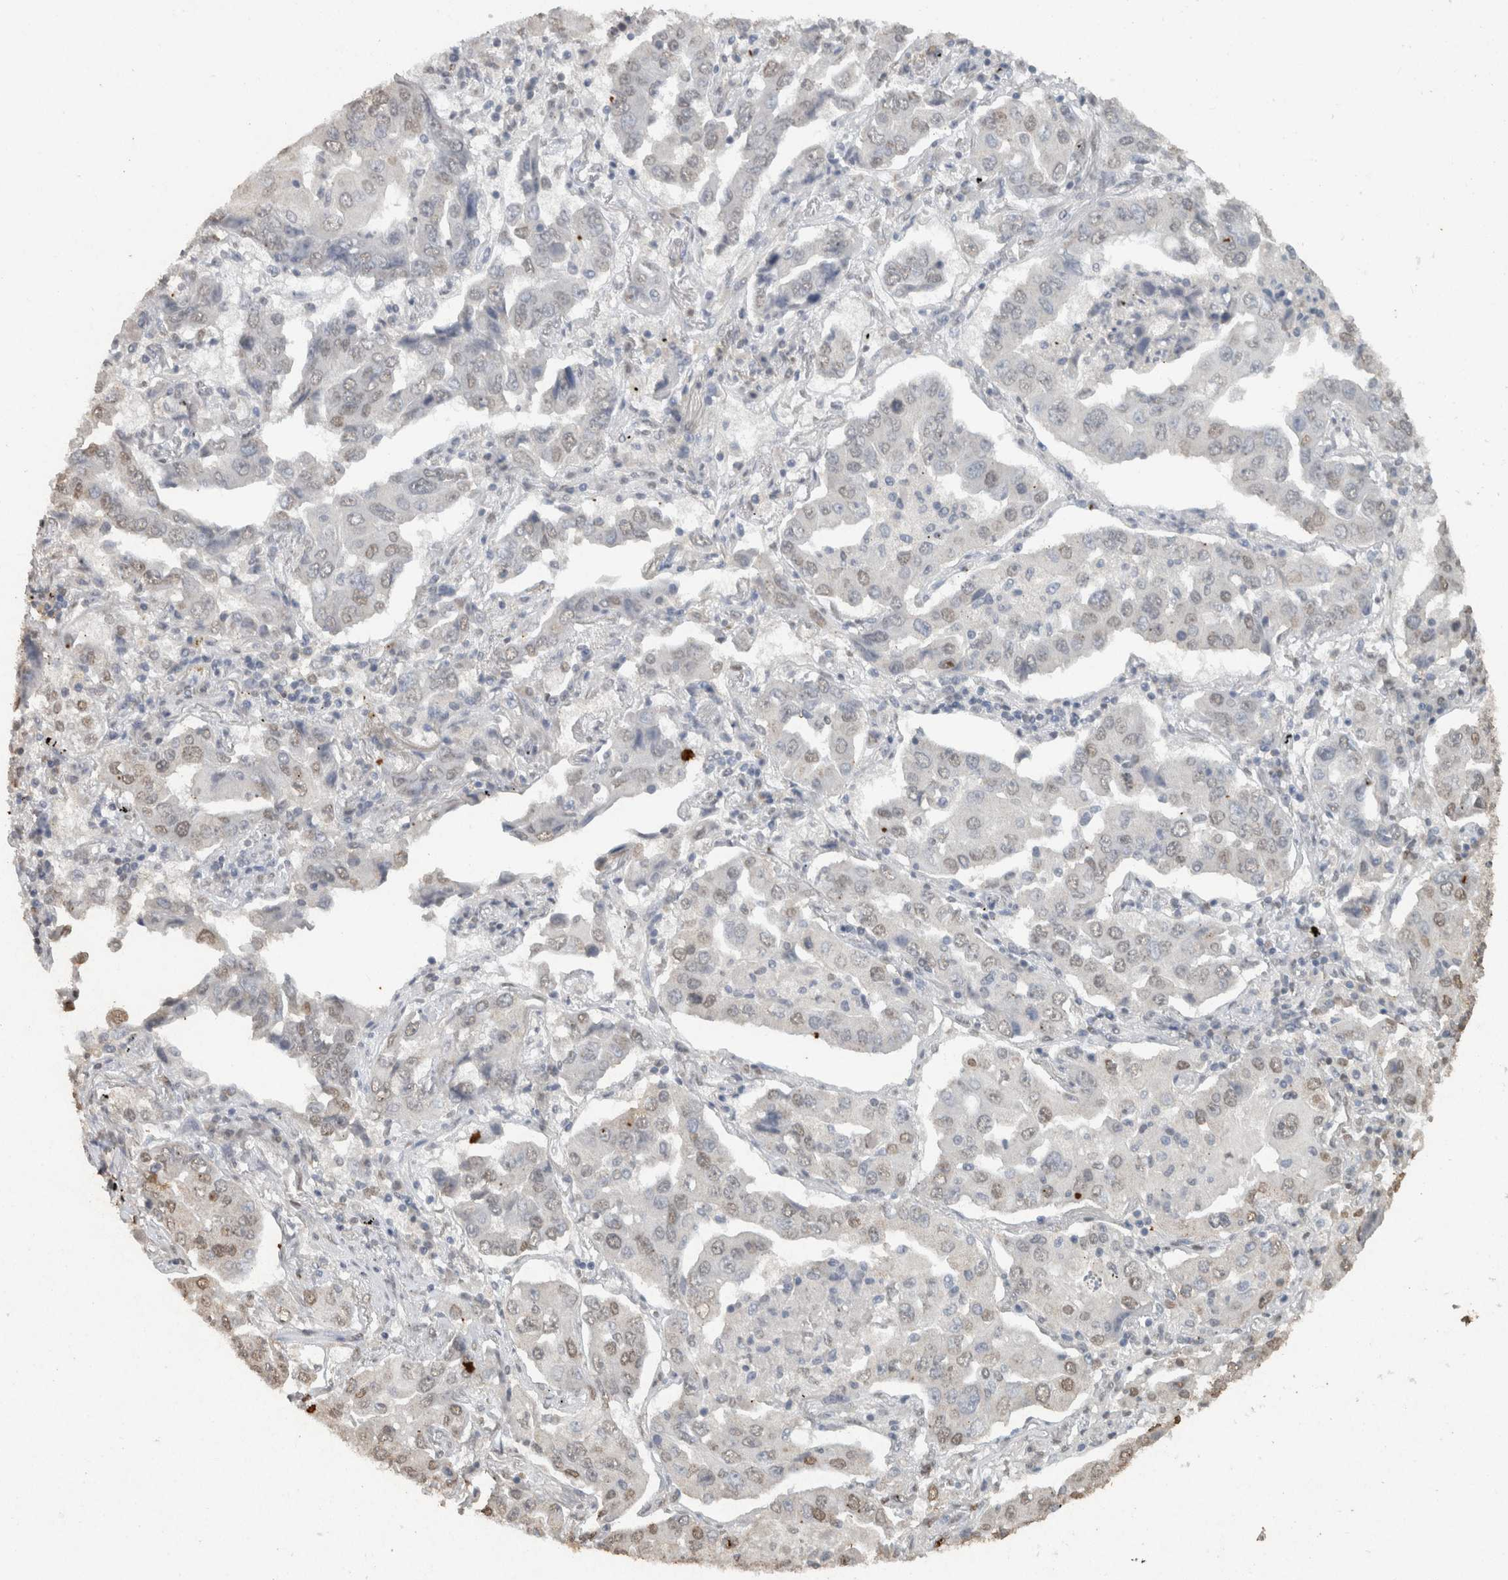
{"staining": {"intensity": "weak", "quantity": "<25%", "location": "nuclear"}, "tissue": "lung cancer", "cell_type": "Tumor cells", "image_type": "cancer", "snomed": [{"axis": "morphology", "description": "Adenocarcinoma, NOS"}, {"axis": "topography", "description": "Lung"}], "caption": "An immunohistochemistry (IHC) image of lung cancer is shown. There is no staining in tumor cells of lung cancer.", "gene": "HAND2", "patient": {"sex": "female", "age": 65}}